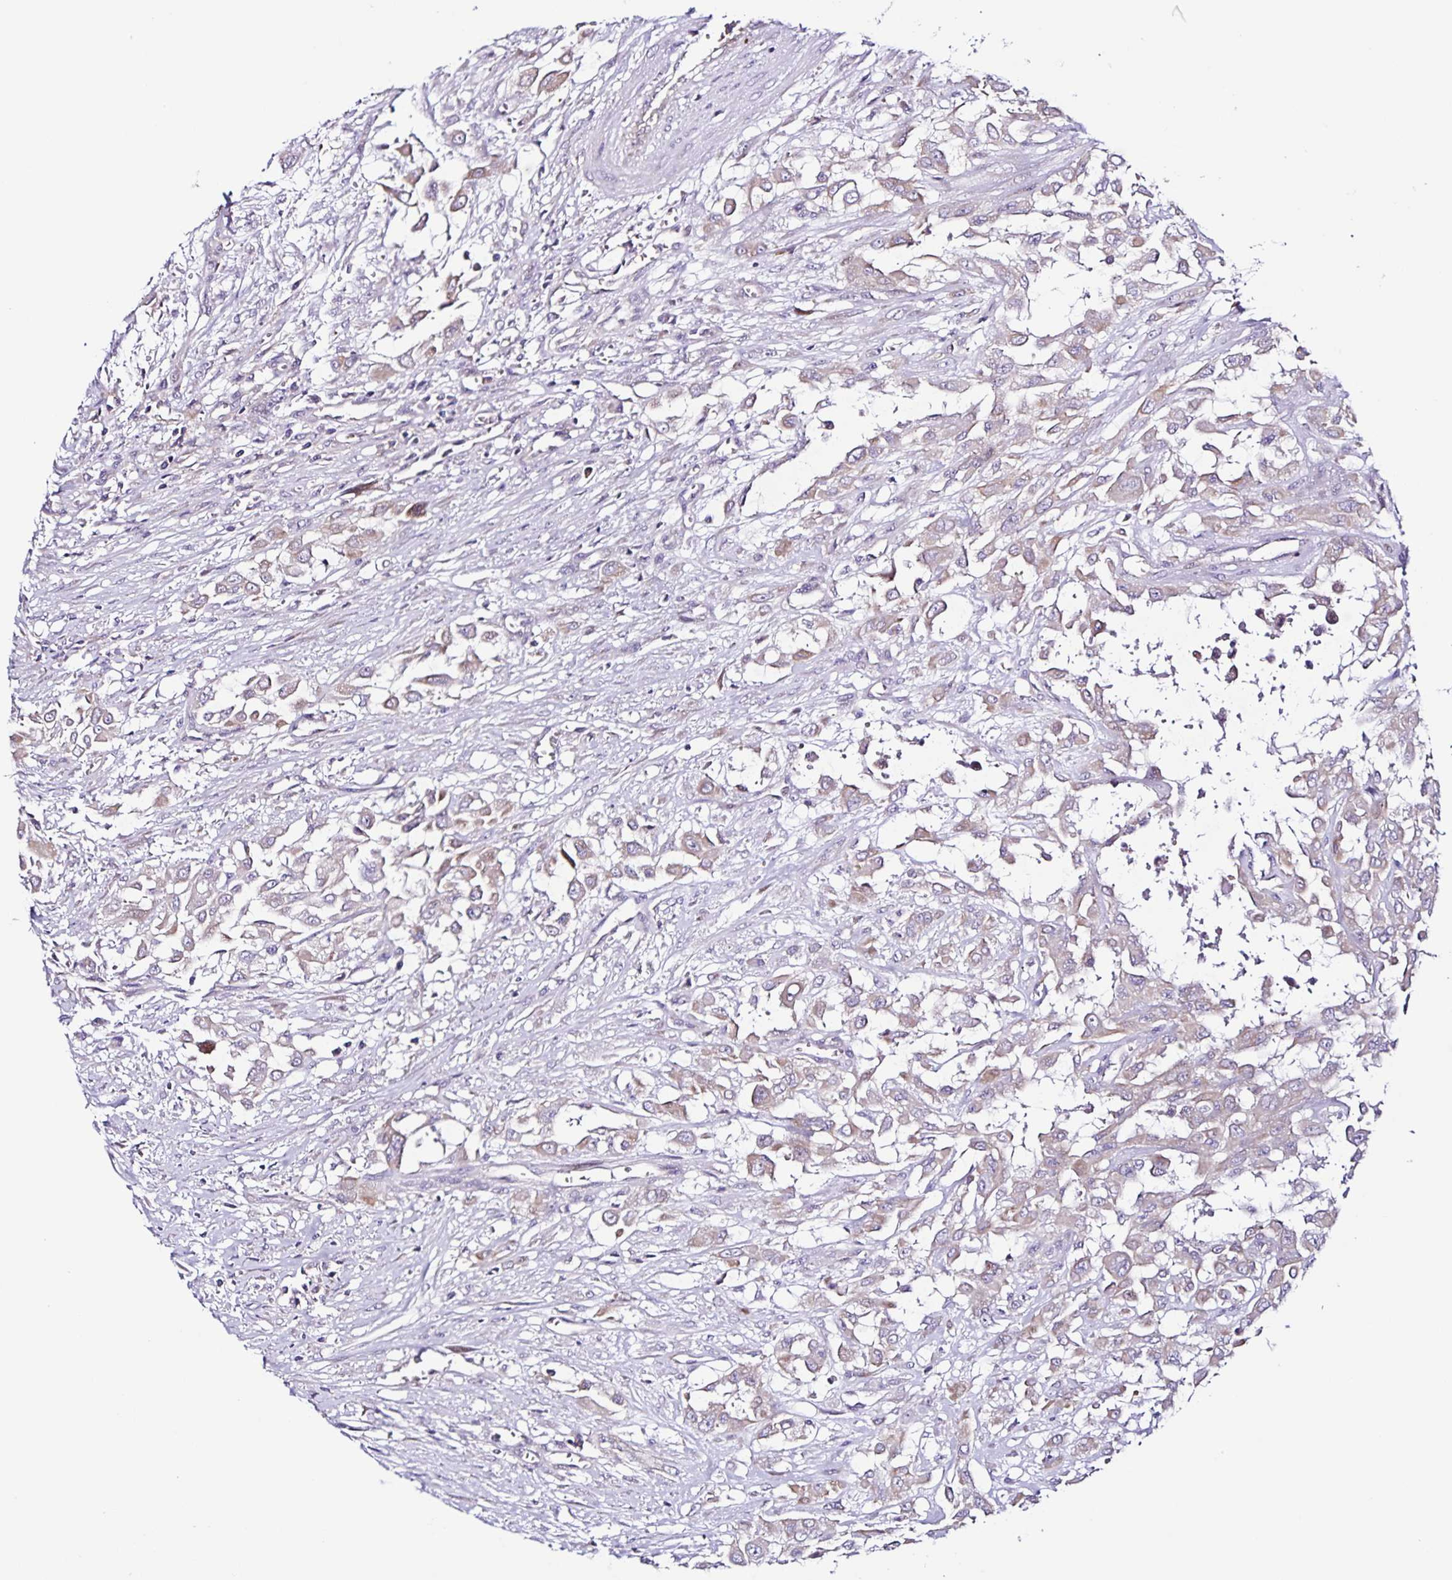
{"staining": {"intensity": "weak", "quantity": "<25%", "location": "cytoplasmic/membranous"}, "tissue": "urothelial cancer", "cell_type": "Tumor cells", "image_type": "cancer", "snomed": [{"axis": "morphology", "description": "Urothelial carcinoma, High grade"}, {"axis": "topography", "description": "Urinary bladder"}], "caption": "Immunohistochemical staining of human urothelial carcinoma (high-grade) reveals no significant expression in tumor cells. (Brightfield microscopy of DAB immunohistochemistry at high magnification).", "gene": "RNFT2", "patient": {"sex": "male", "age": 57}}